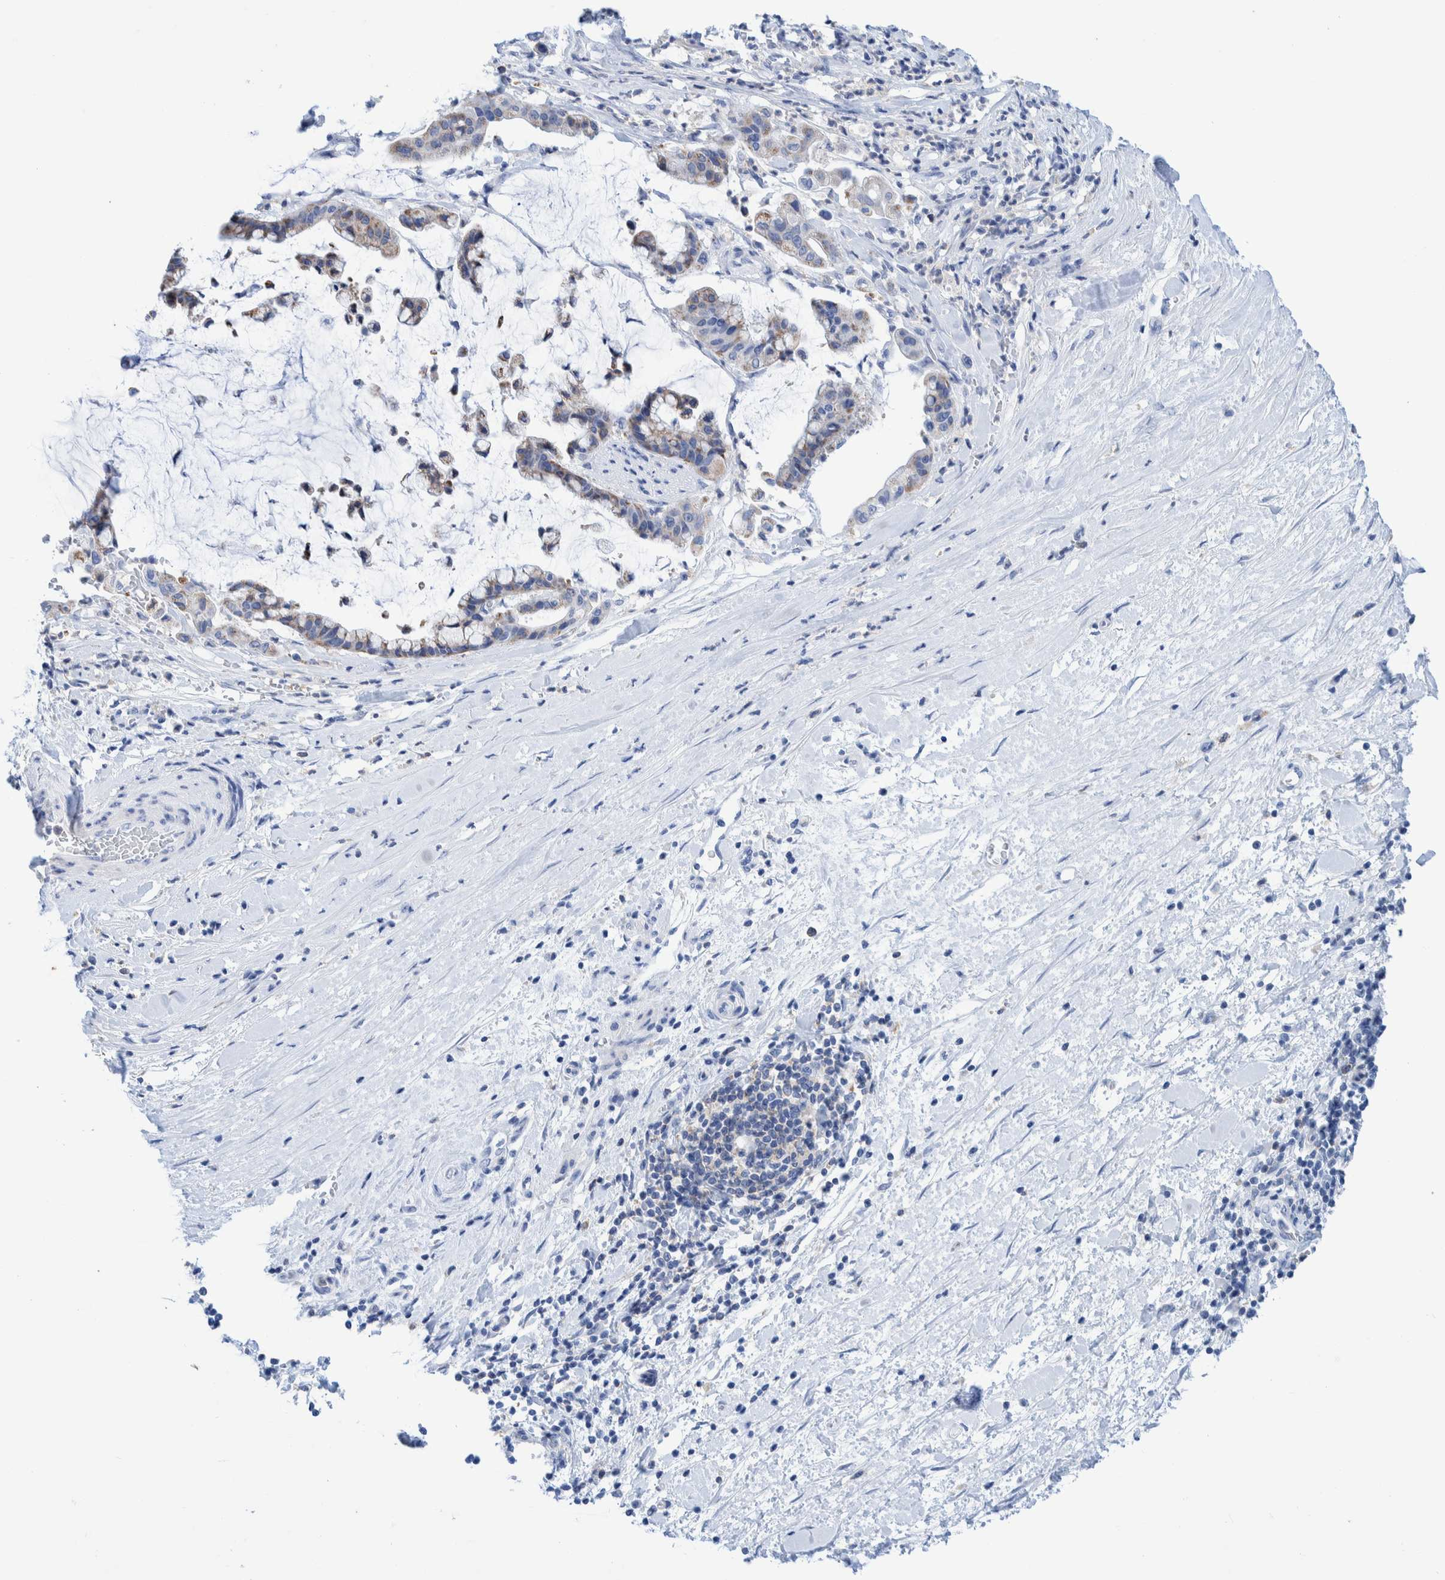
{"staining": {"intensity": "weak", "quantity": "<25%", "location": "cytoplasmic/membranous"}, "tissue": "pancreatic cancer", "cell_type": "Tumor cells", "image_type": "cancer", "snomed": [{"axis": "morphology", "description": "Adenocarcinoma, NOS"}, {"axis": "topography", "description": "Pancreas"}], "caption": "DAB (3,3'-diaminobenzidine) immunohistochemical staining of human pancreatic cancer (adenocarcinoma) exhibits no significant staining in tumor cells.", "gene": "KRT14", "patient": {"sex": "male", "age": 41}}